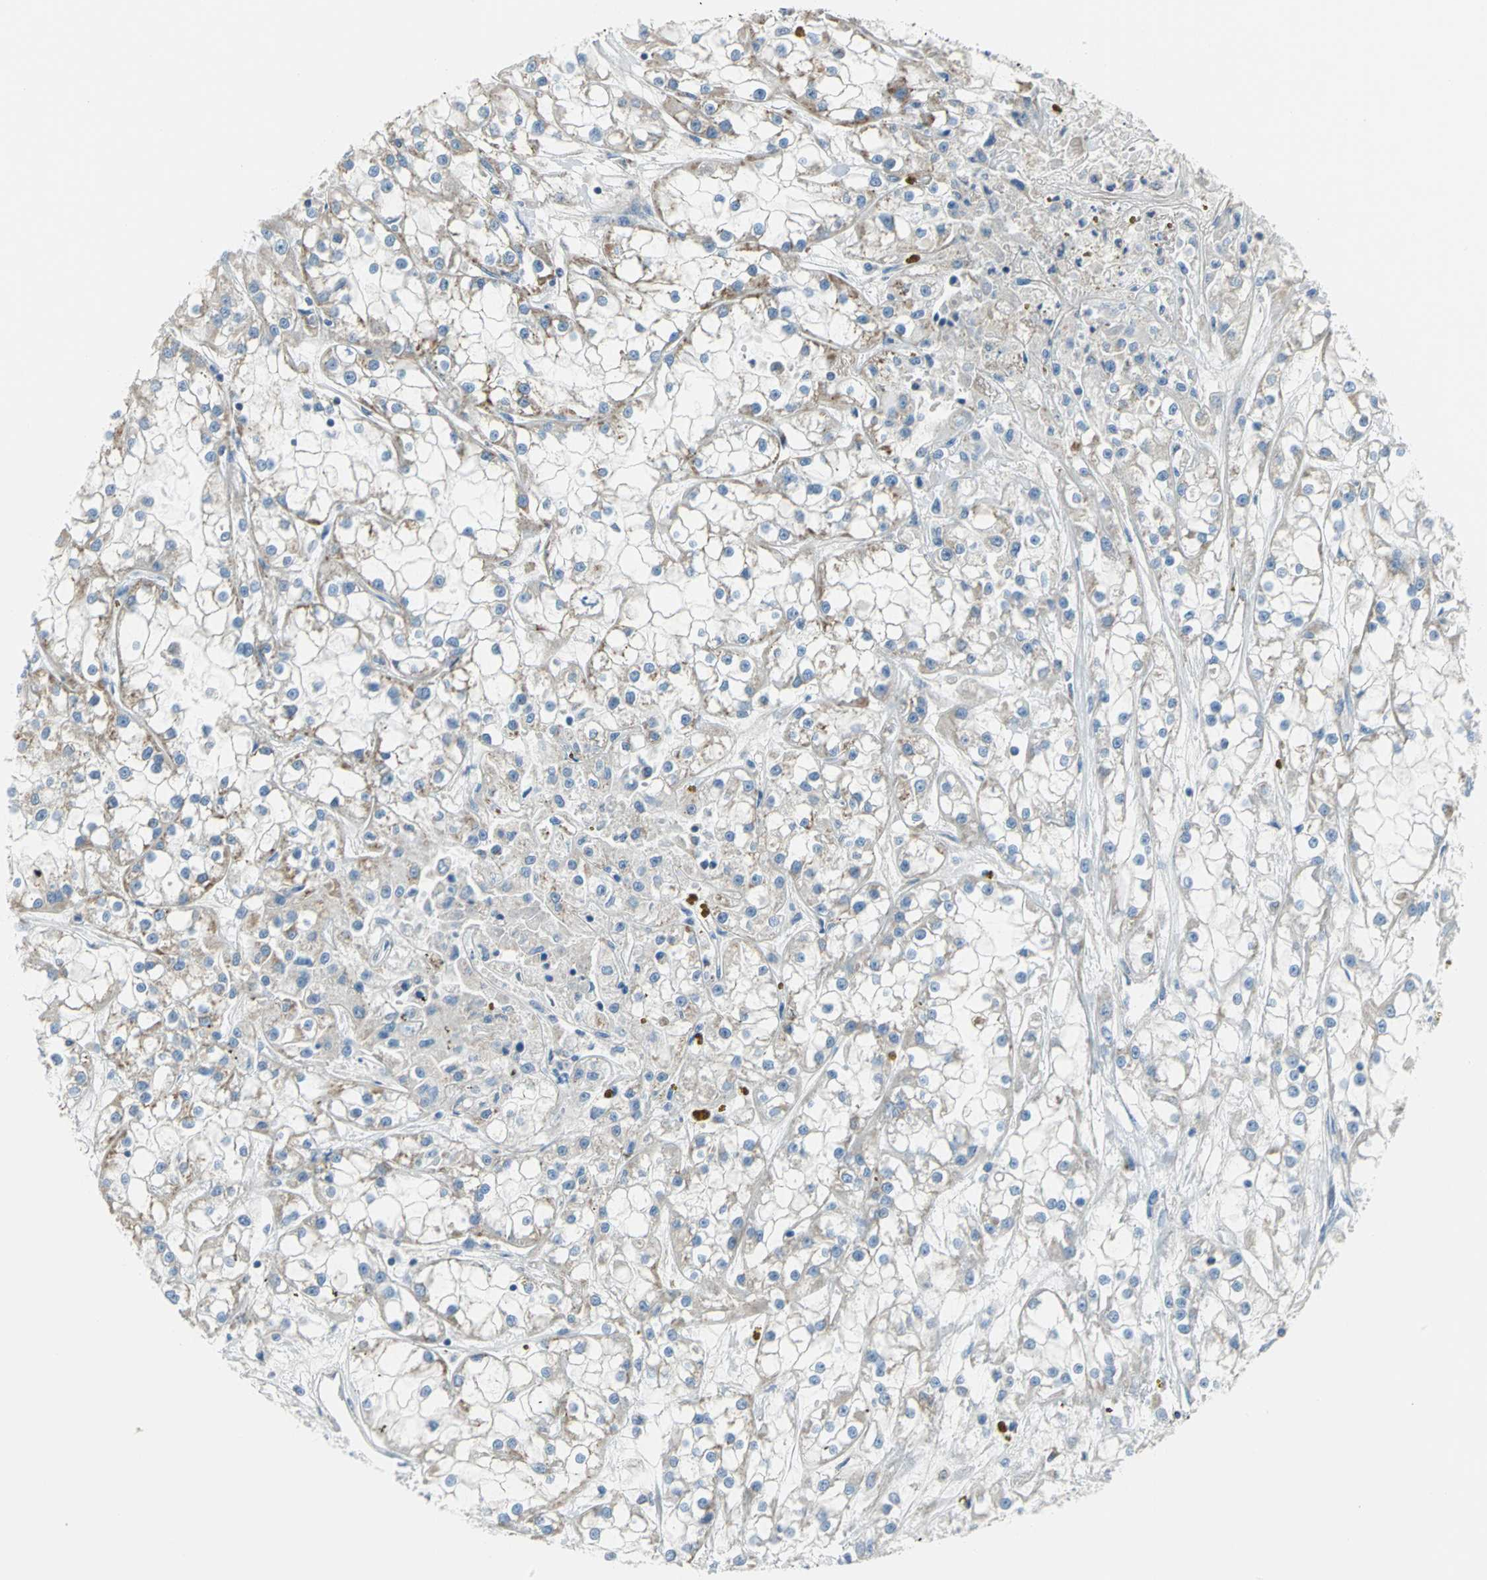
{"staining": {"intensity": "weak", "quantity": "25%-75%", "location": "cytoplasmic/membranous"}, "tissue": "renal cancer", "cell_type": "Tumor cells", "image_type": "cancer", "snomed": [{"axis": "morphology", "description": "Adenocarcinoma, NOS"}, {"axis": "topography", "description": "Kidney"}], "caption": "An image showing weak cytoplasmic/membranous positivity in approximately 25%-75% of tumor cells in renal adenocarcinoma, as visualized by brown immunohistochemical staining.", "gene": "ALOX15", "patient": {"sex": "female", "age": 52}}